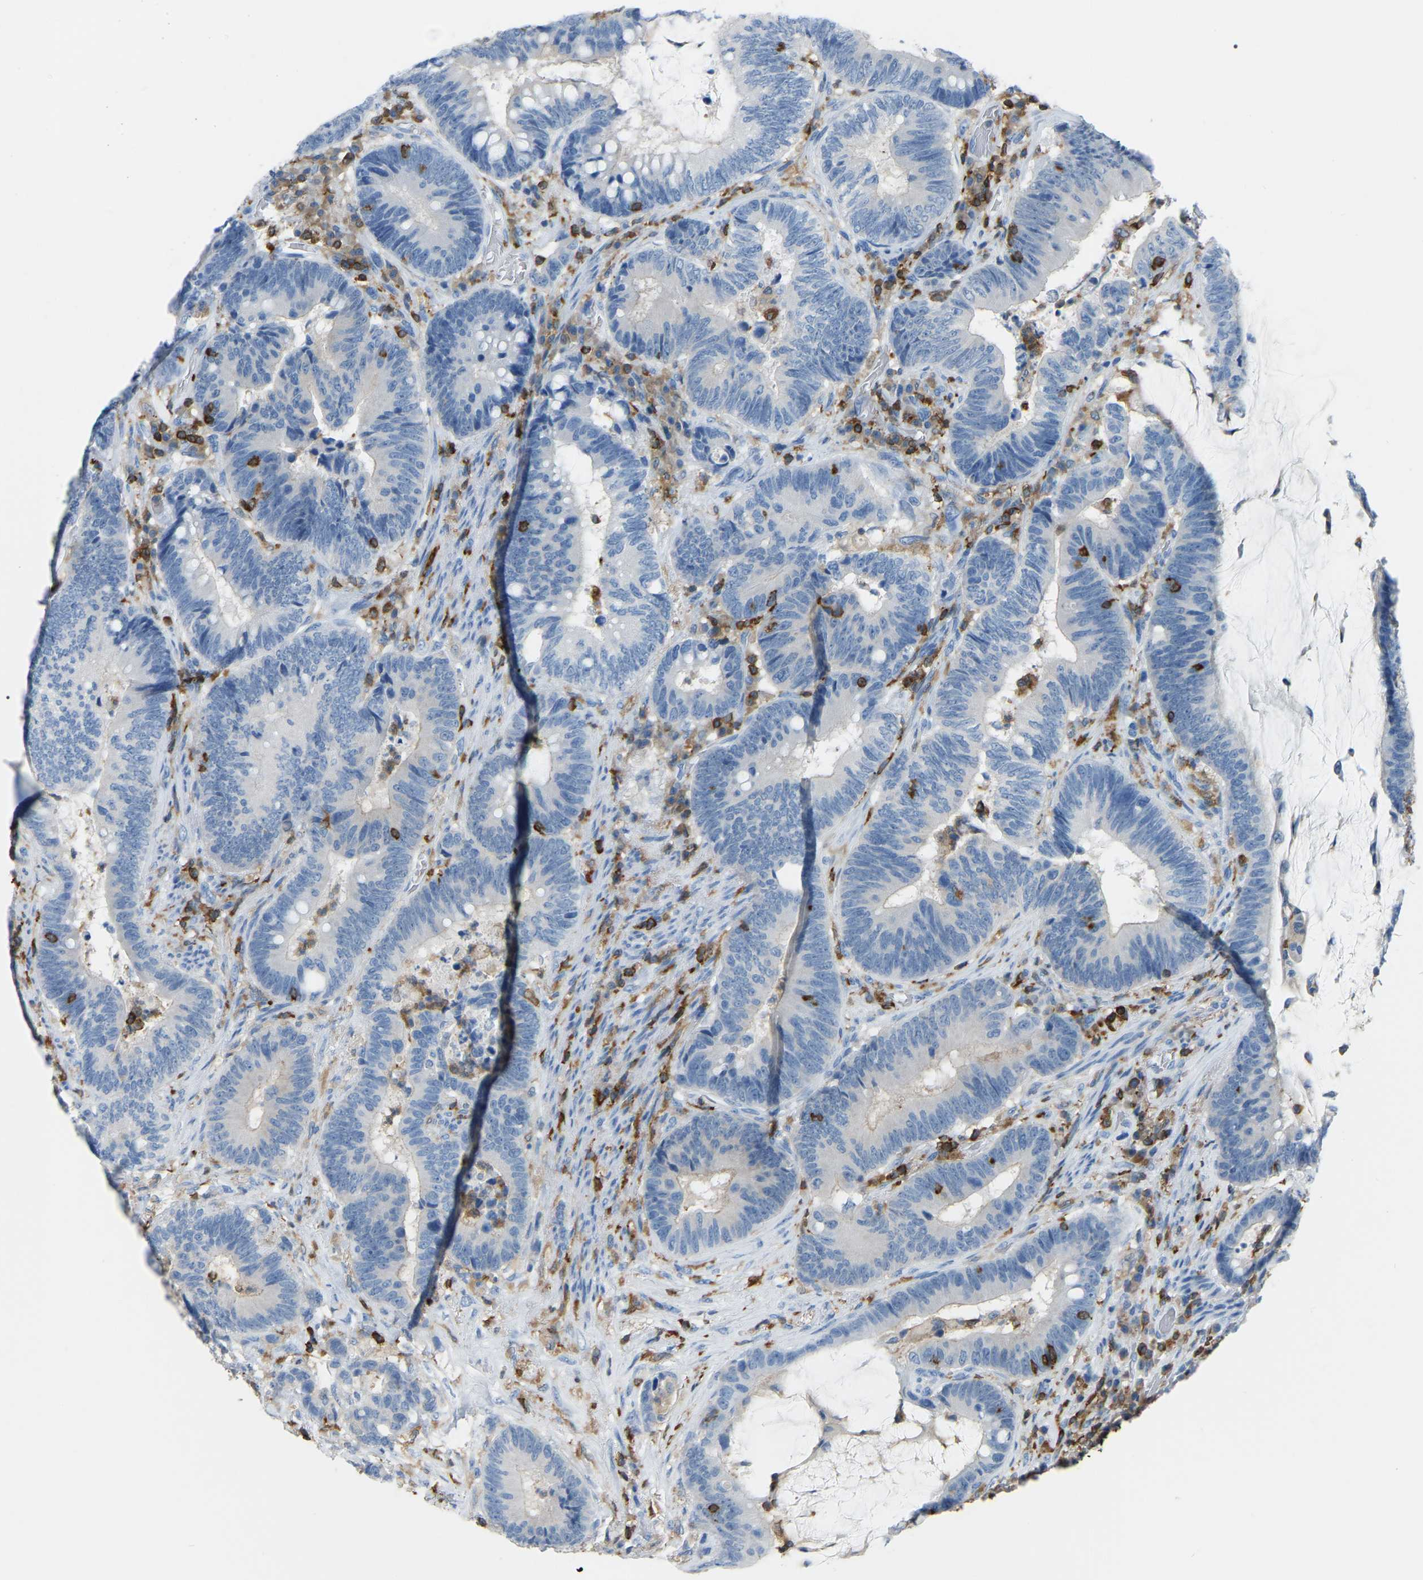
{"staining": {"intensity": "negative", "quantity": "none", "location": "none"}, "tissue": "colorectal cancer", "cell_type": "Tumor cells", "image_type": "cancer", "snomed": [{"axis": "morphology", "description": "Adenocarcinoma, NOS"}, {"axis": "topography", "description": "Rectum"}, {"axis": "topography", "description": "Anal"}], "caption": "Colorectal cancer (adenocarcinoma) was stained to show a protein in brown. There is no significant expression in tumor cells.", "gene": "ARHGAP45", "patient": {"sex": "female", "age": 89}}